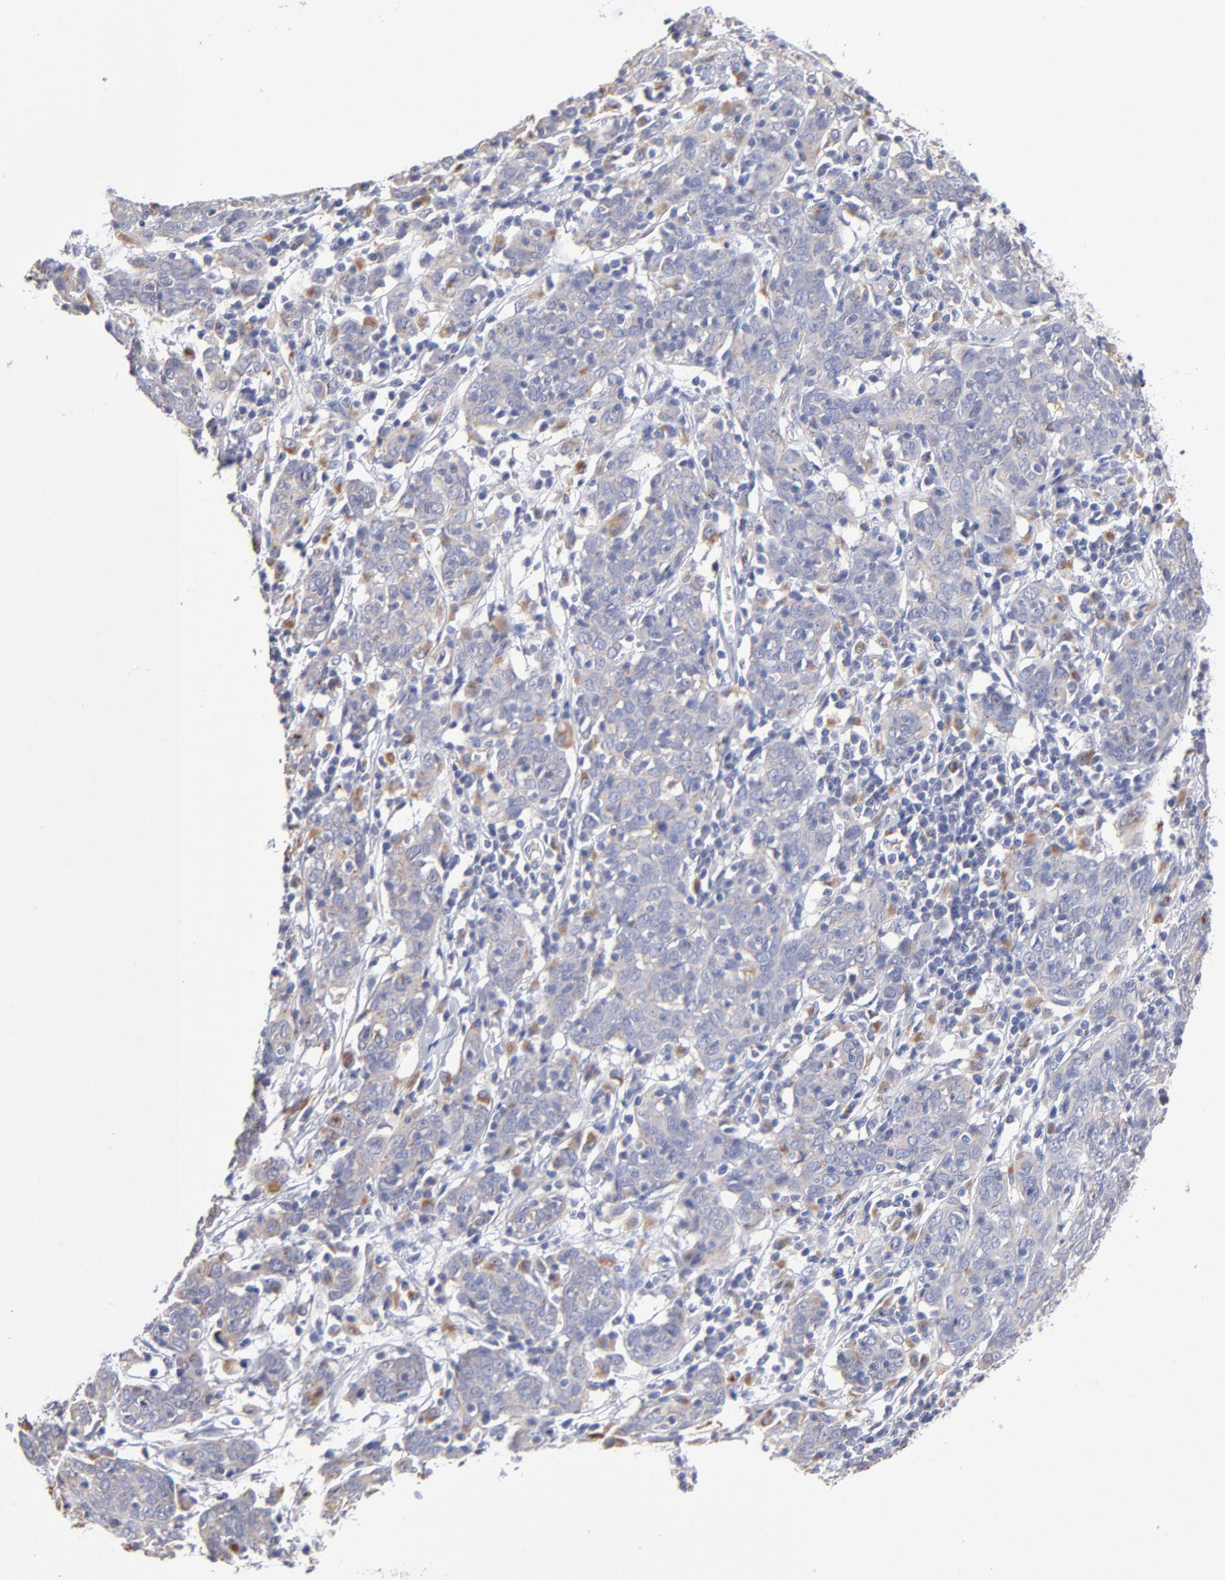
{"staining": {"intensity": "negative", "quantity": "none", "location": "none"}, "tissue": "cervical cancer", "cell_type": "Tumor cells", "image_type": "cancer", "snomed": [{"axis": "morphology", "description": "Normal tissue, NOS"}, {"axis": "morphology", "description": "Squamous cell carcinoma, NOS"}, {"axis": "topography", "description": "Cervix"}], "caption": "High magnification brightfield microscopy of cervical cancer (squamous cell carcinoma) stained with DAB (brown) and counterstained with hematoxylin (blue): tumor cells show no significant expression.", "gene": "RRAGB", "patient": {"sex": "female", "age": 67}}